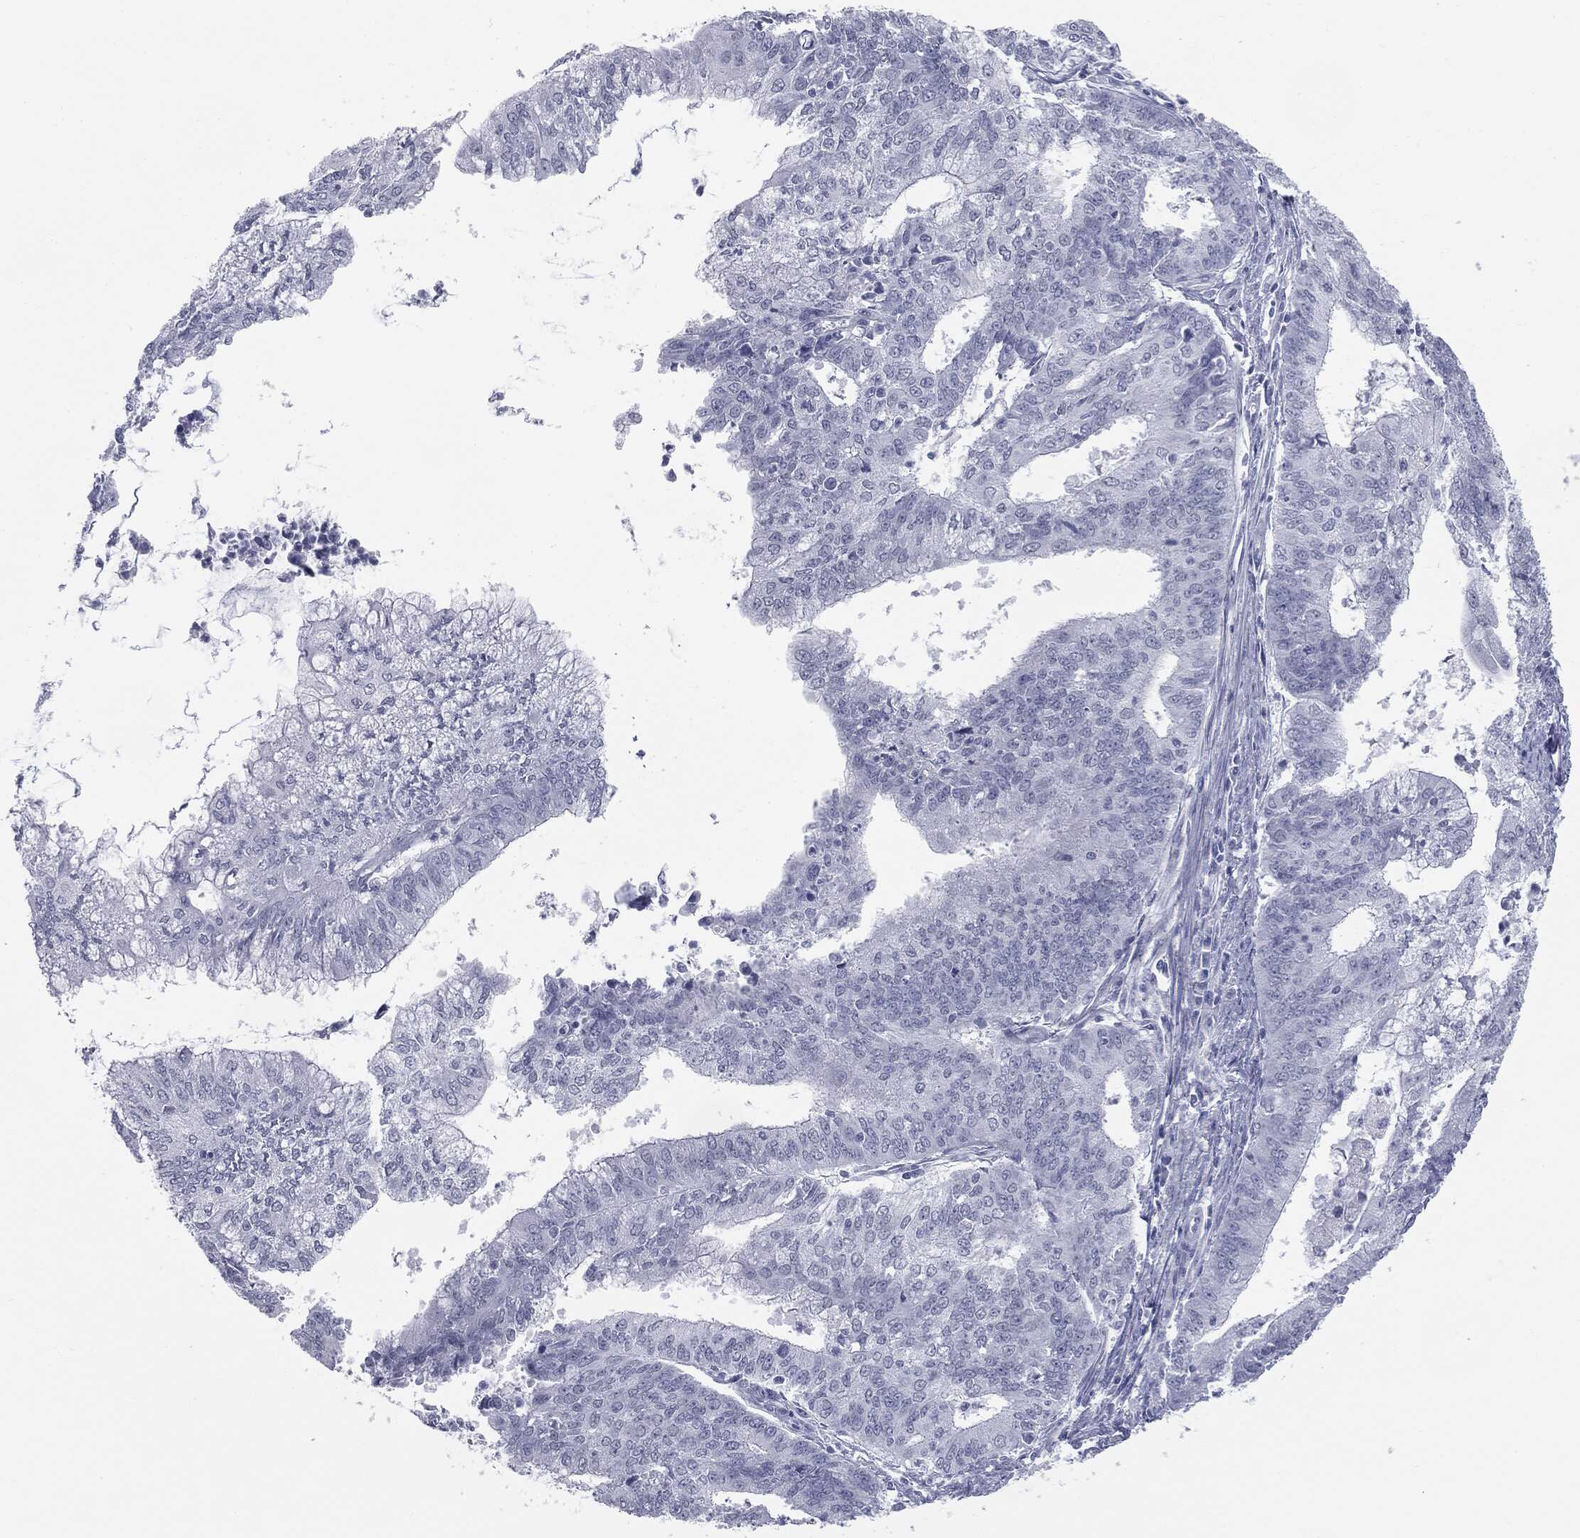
{"staining": {"intensity": "negative", "quantity": "none", "location": "none"}, "tissue": "endometrial cancer", "cell_type": "Tumor cells", "image_type": "cancer", "snomed": [{"axis": "morphology", "description": "Adenocarcinoma, NOS"}, {"axis": "topography", "description": "Endometrium"}], "caption": "Immunohistochemistry (IHC) image of endometrial adenocarcinoma stained for a protein (brown), which displays no expression in tumor cells. The staining was performed using DAB to visualize the protein expression in brown, while the nuclei were stained in blue with hematoxylin (Magnification: 20x).", "gene": "TPO", "patient": {"sex": "female", "age": 61}}